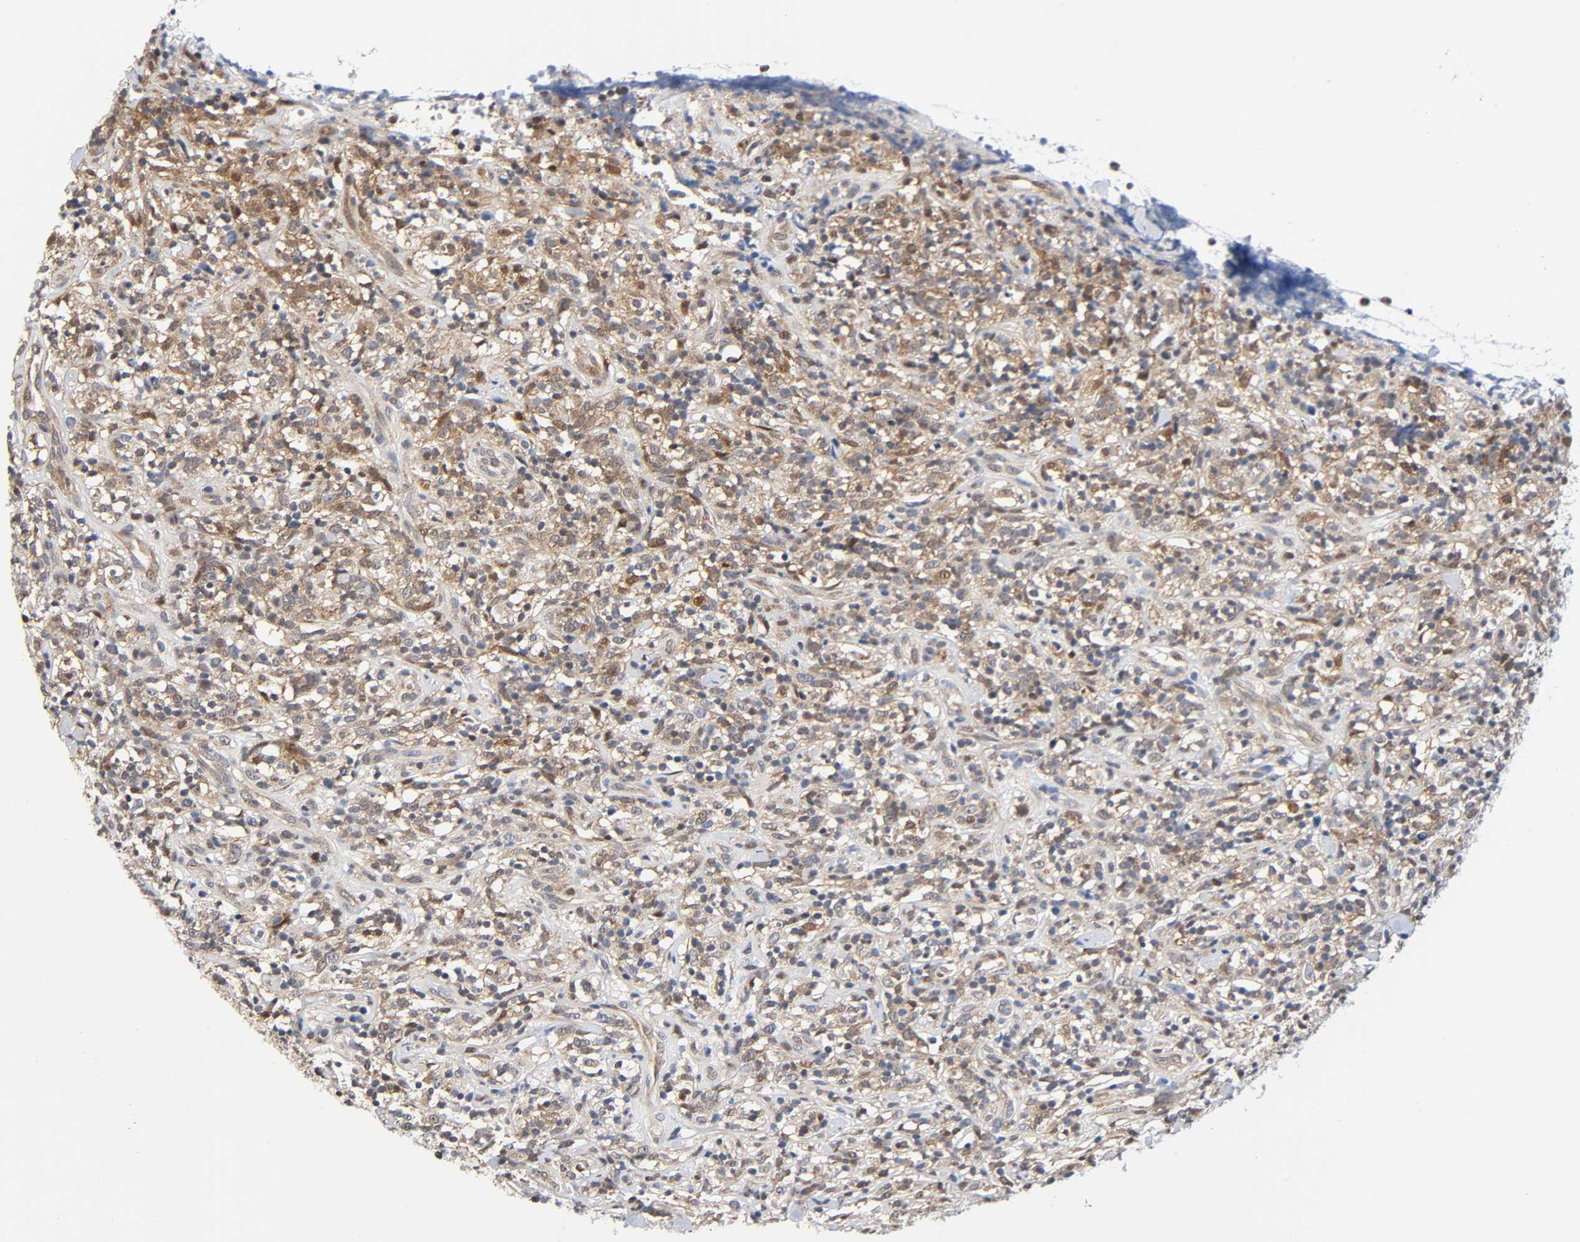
{"staining": {"intensity": "moderate", "quantity": "25%-75%", "location": "cytoplasmic/membranous,nuclear"}, "tissue": "lymphoma", "cell_type": "Tumor cells", "image_type": "cancer", "snomed": [{"axis": "morphology", "description": "Malignant lymphoma, non-Hodgkin's type, High grade"}, {"axis": "topography", "description": "Lymph node"}], "caption": "Protein staining of malignant lymphoma, non-Hodgkin's type (high-grade) tissue exhibits moderate cytoplasmic/membranous and nuclear positivity in approximately 25%-75% of tumor cells.", "gene": "CASP9", "patient": {"sex": "female", "age": 73}}